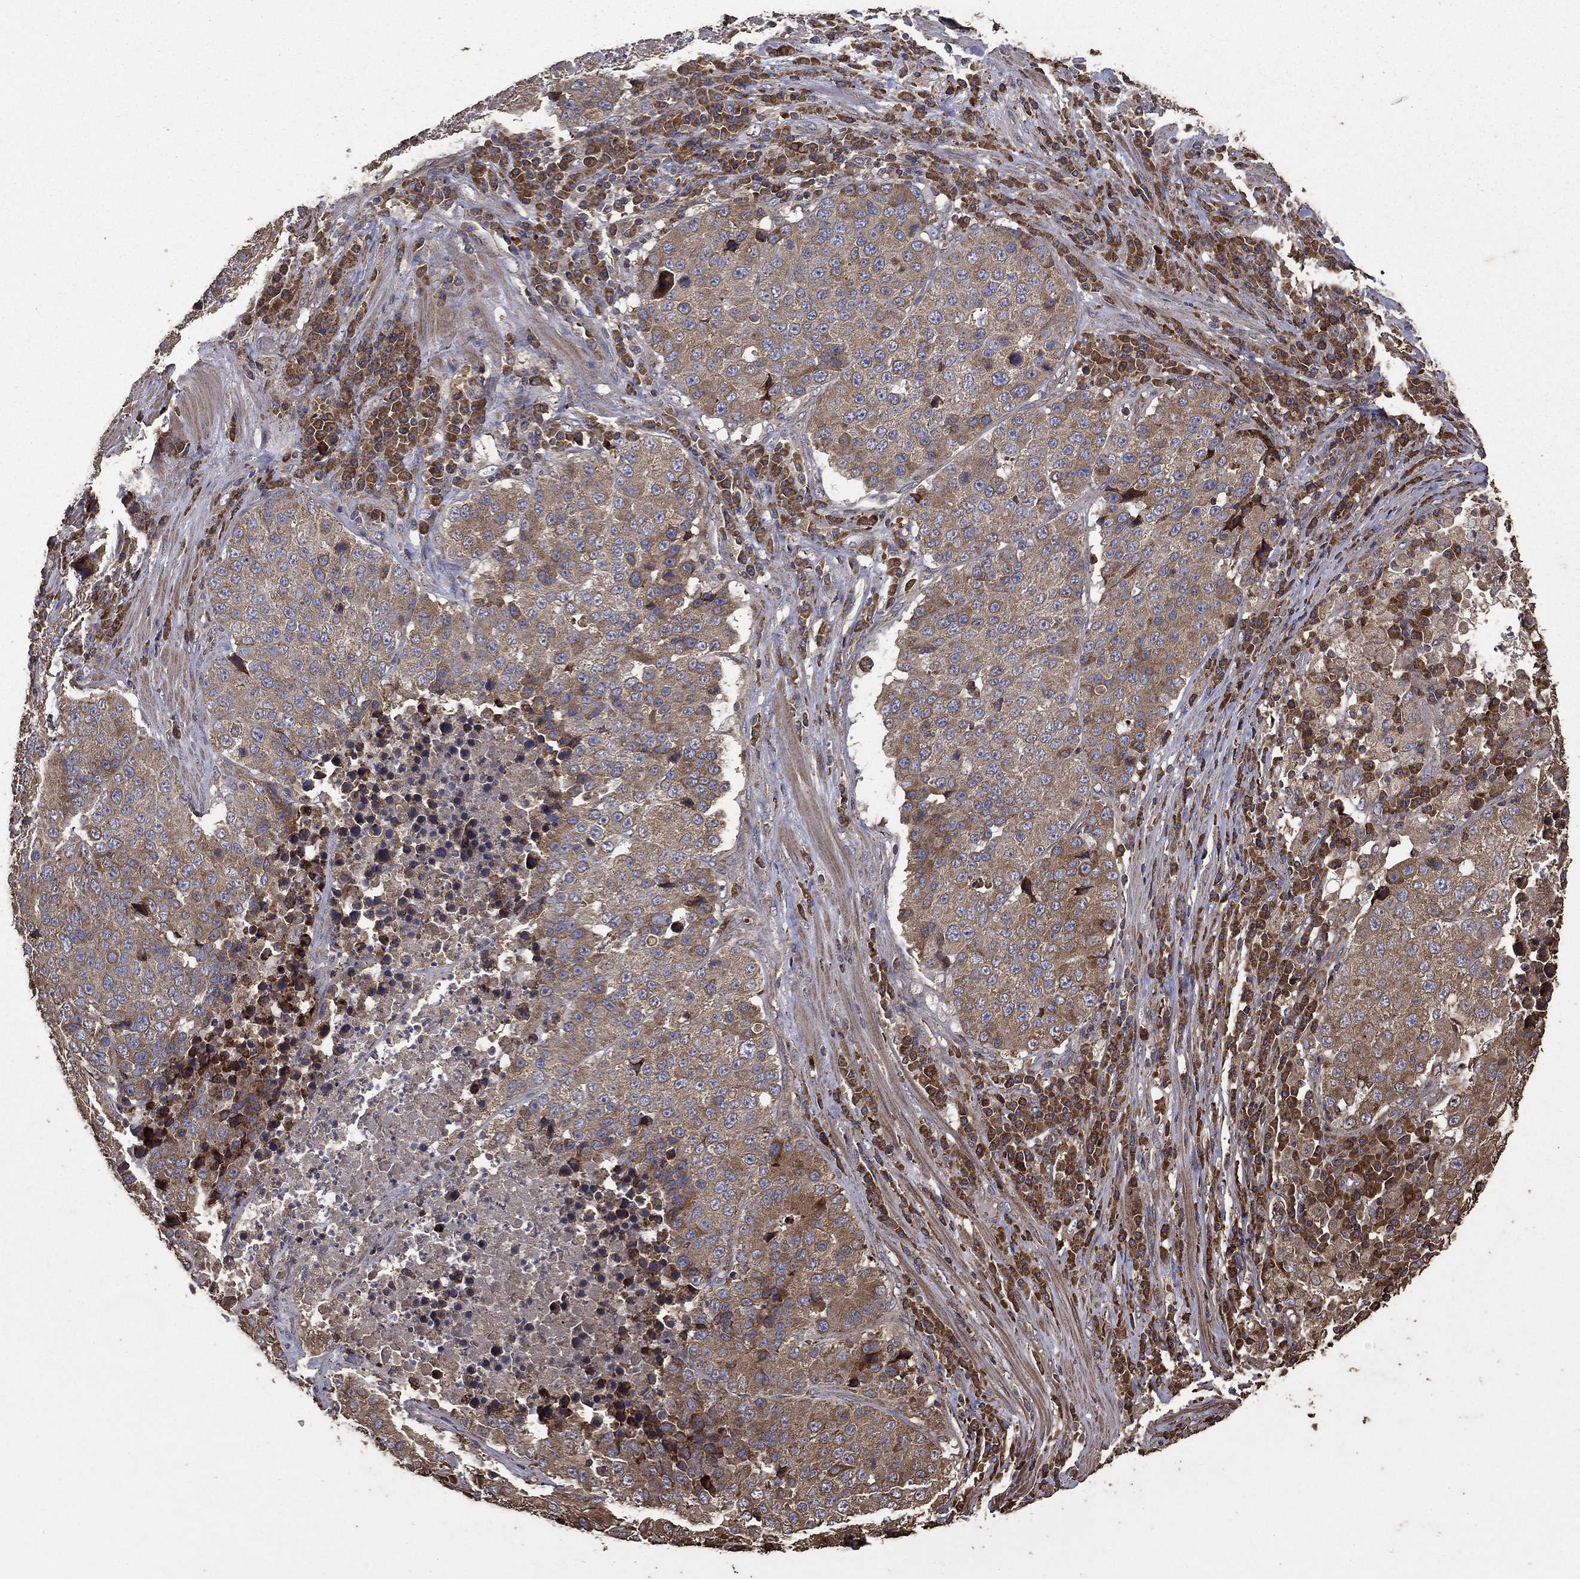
{"staining": {"intensity": "moderate", "quantity": ">75%", "location": "cytoplasmic/membranous"}, "tissue": "stomach cancer", "cell_type": "Tumor cells", "image_type": "cancer", "snomed": [{"axis": "morphology", "description": "Adenocarcinoma, NOS"}, {"axis": "topography", "description": "Stomach"}], "caption": "Protein staining demonstrates moderate cytoplasmic/membranous positivity in about >75% of tumor cells in stomach cancer. (DAB IHC with brightfield microscopy, high magnification).", "gene": "METTL27", "patient": {"sex": "male", "age": 71}}